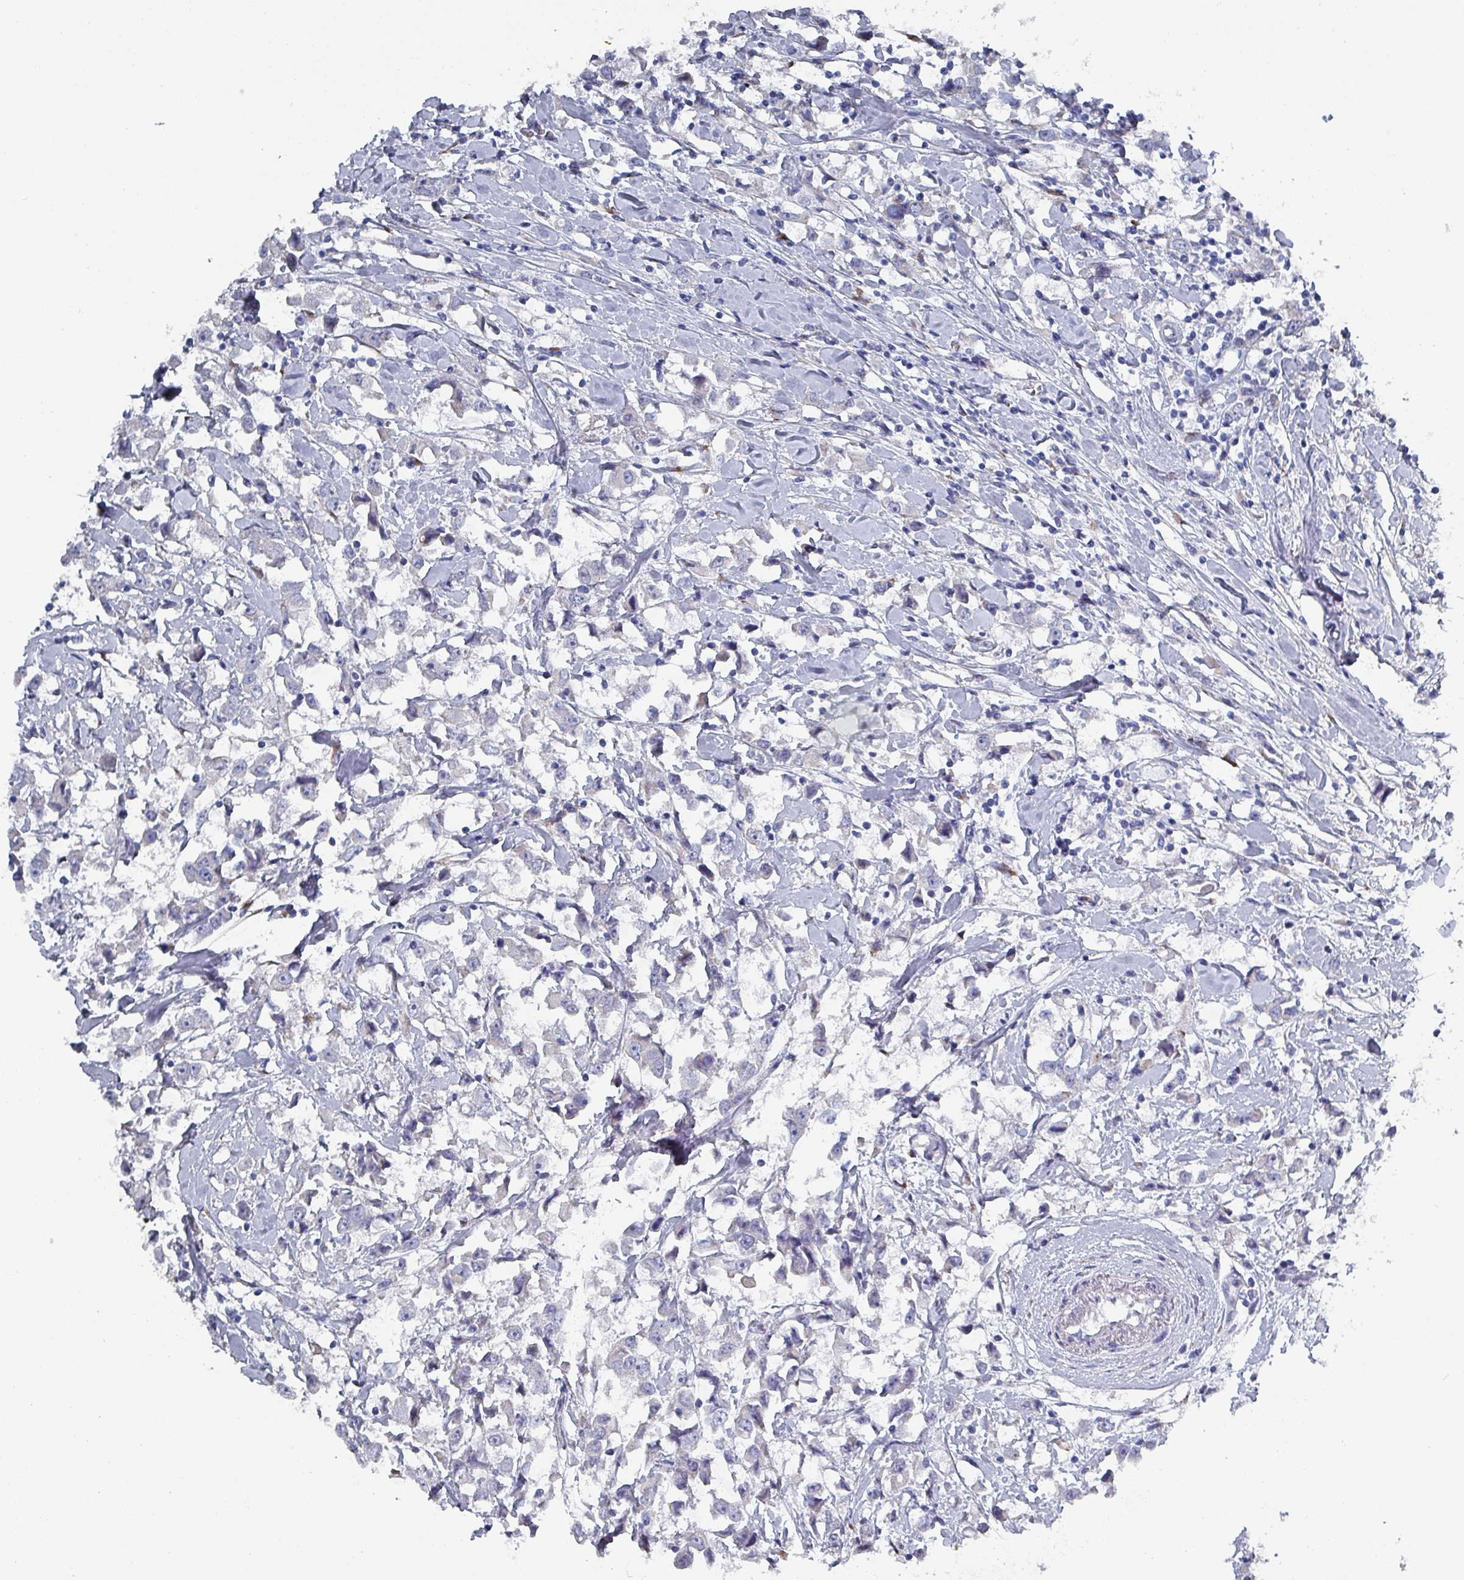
{"staining": {"intensity": "negative", "quantity": "none", "location": "none"}, "tissue": "breast cancer", "cell_type": "Tumor cells", "image_type": "cancer", "snomed": [{"axis": "morphology", "description": "Duct carcinoma"}, {"axis": "topography", "description": "Breast"}], "caption": "The micrograph exhibits no staining of tumor cells in infiltrating ductal carcinoma (breast). Brightfield microscopy of immunohistochemistry (IHC) stained with DAB (3,3'-diaminobenzidine) (brown) and hematoxylin (blue), captured at high magnification.", "gene": "DRD5", "patient": {"sex": "female", "age": 61}}